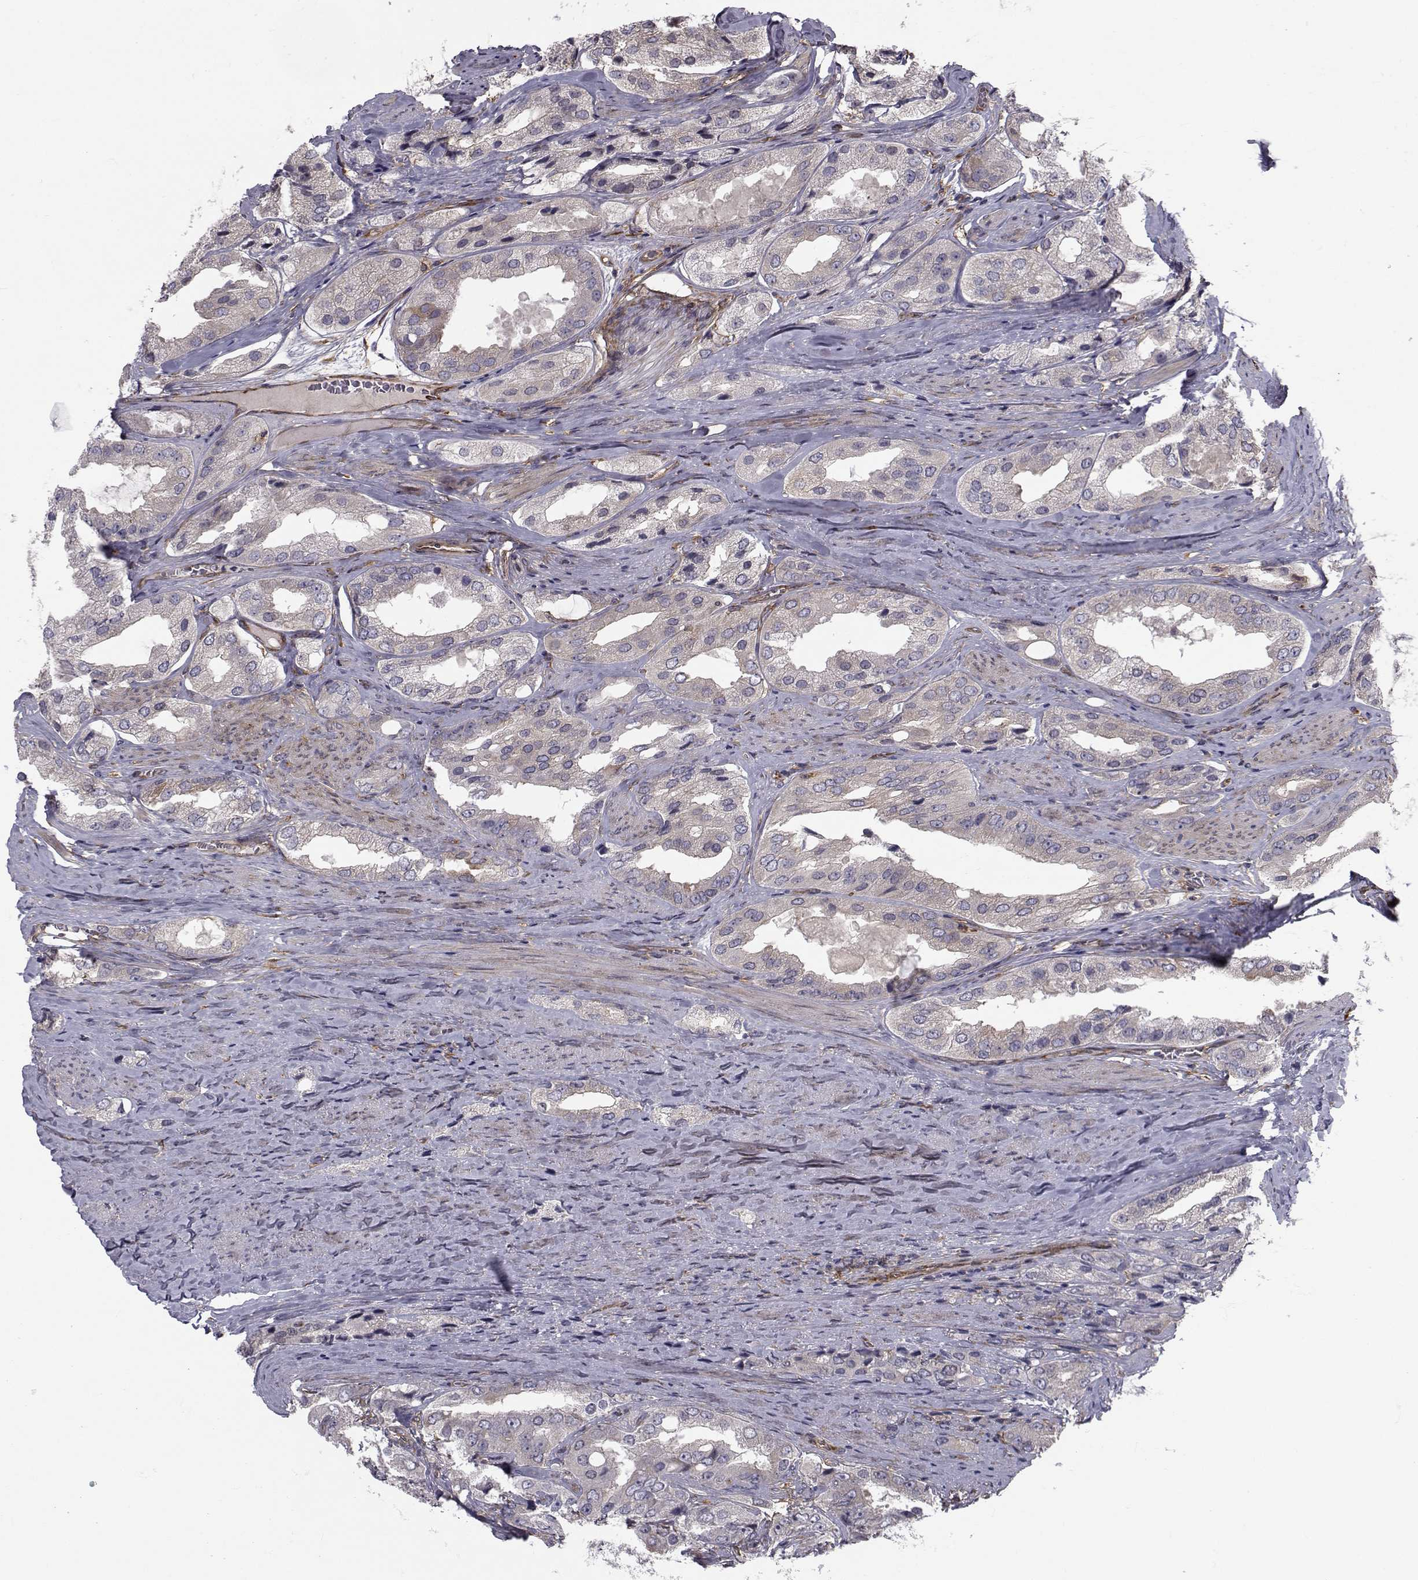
{"staining": {"intensity": "negative", "quantity": "none", "location": "none"}, "tissue": "prostate cancer", "cell_type": "Tumor cells", "image_type": "cancer", "snomed": [{"axis": "morphology", "description": "Adenocarcinoma, Low grade"}, {"axis": "topography", "description": "Prostate"}], "caption": "Tumor cells show no significant expression in low-grade adenocarcinoma (prostate). (Stains: DAB immunohistochemistry (IHC) with hematoxylin counter stain, Microscopy: brightfield microscopy at high magnification).", "gene": "TRIP10", "patient": {"sex": "male", "age": 69}}